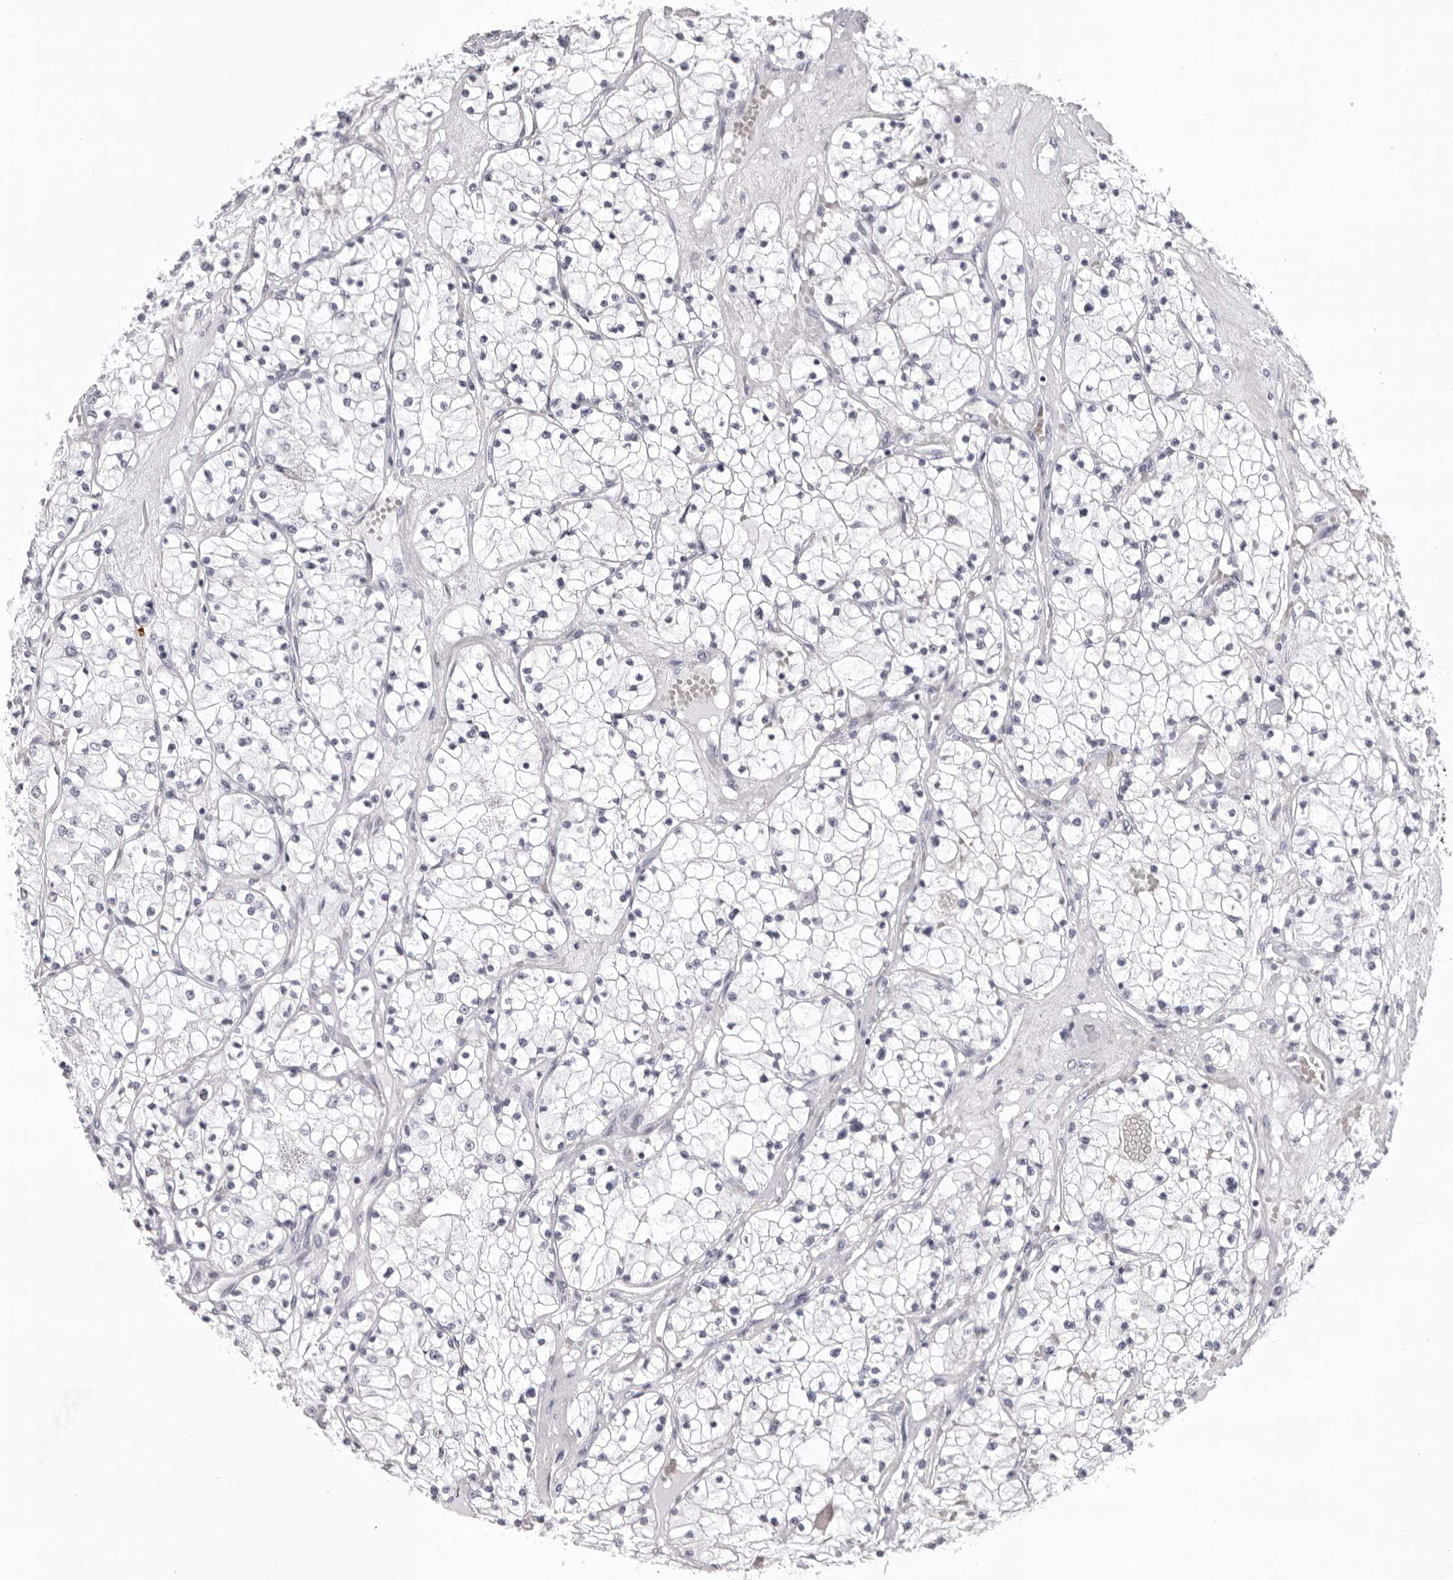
{"staining": {"intensity": "negative", "quantity": "none", "location": "none"}, "tissue": "renal cancer", "cell_type": "Tumor cells", "image_type": "cancer", "snomed": [{"axis": "morphology", "description": "Normal tissue, NOS"}, {"axis": "morphology", "description": "Adenocarcinoma, NOS"}, {"axis": "topography", "description": "Kidney"}], "caption": "Tumor cells show no significant protein staining in renal cancer (adenocarcinoma).", "gene": "CST1", "patient": {"sex": "male", "age": 68}}